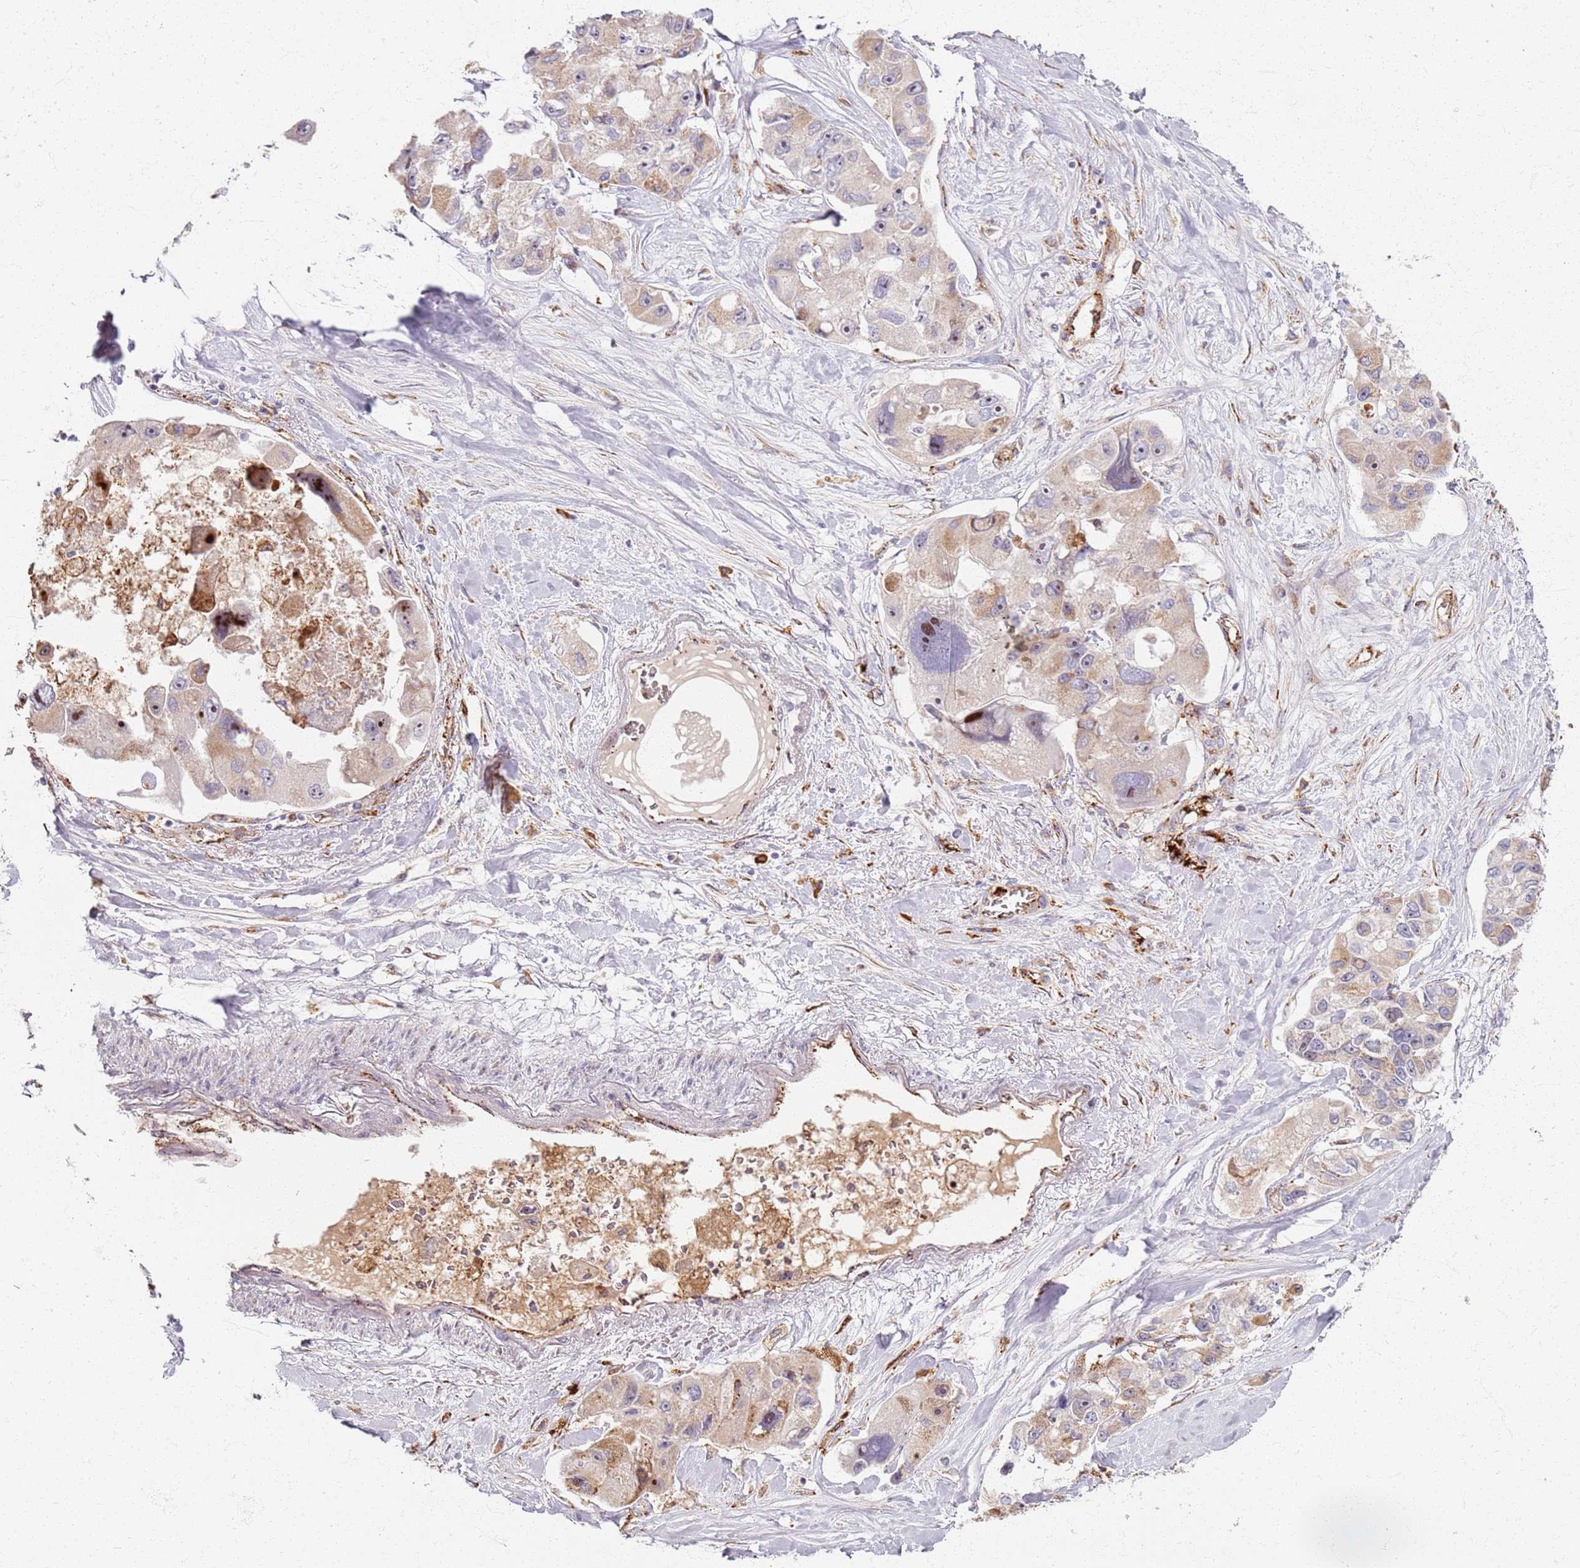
{"staining": {"intensity": "weak", "quantity": "25%-75%", "location": "cytoplasmic/membranous"}, "tissue": "lung cancer", "cell_type": "Tumor cells", "image_type": "cancer", "snomed": [{"axis": "morphology", "description": "Adenocarcinoma, NOS"}, {"axis": "topography", "description": "Lung"}], "caption": "Weak cytoplasmic/membranous protein positivity is identified in about 25%-75% of tumor cells in lung cancer (adenocarcinoma).", "gene": "KRI1", "patient": {"sex": "female", "age": 54}}